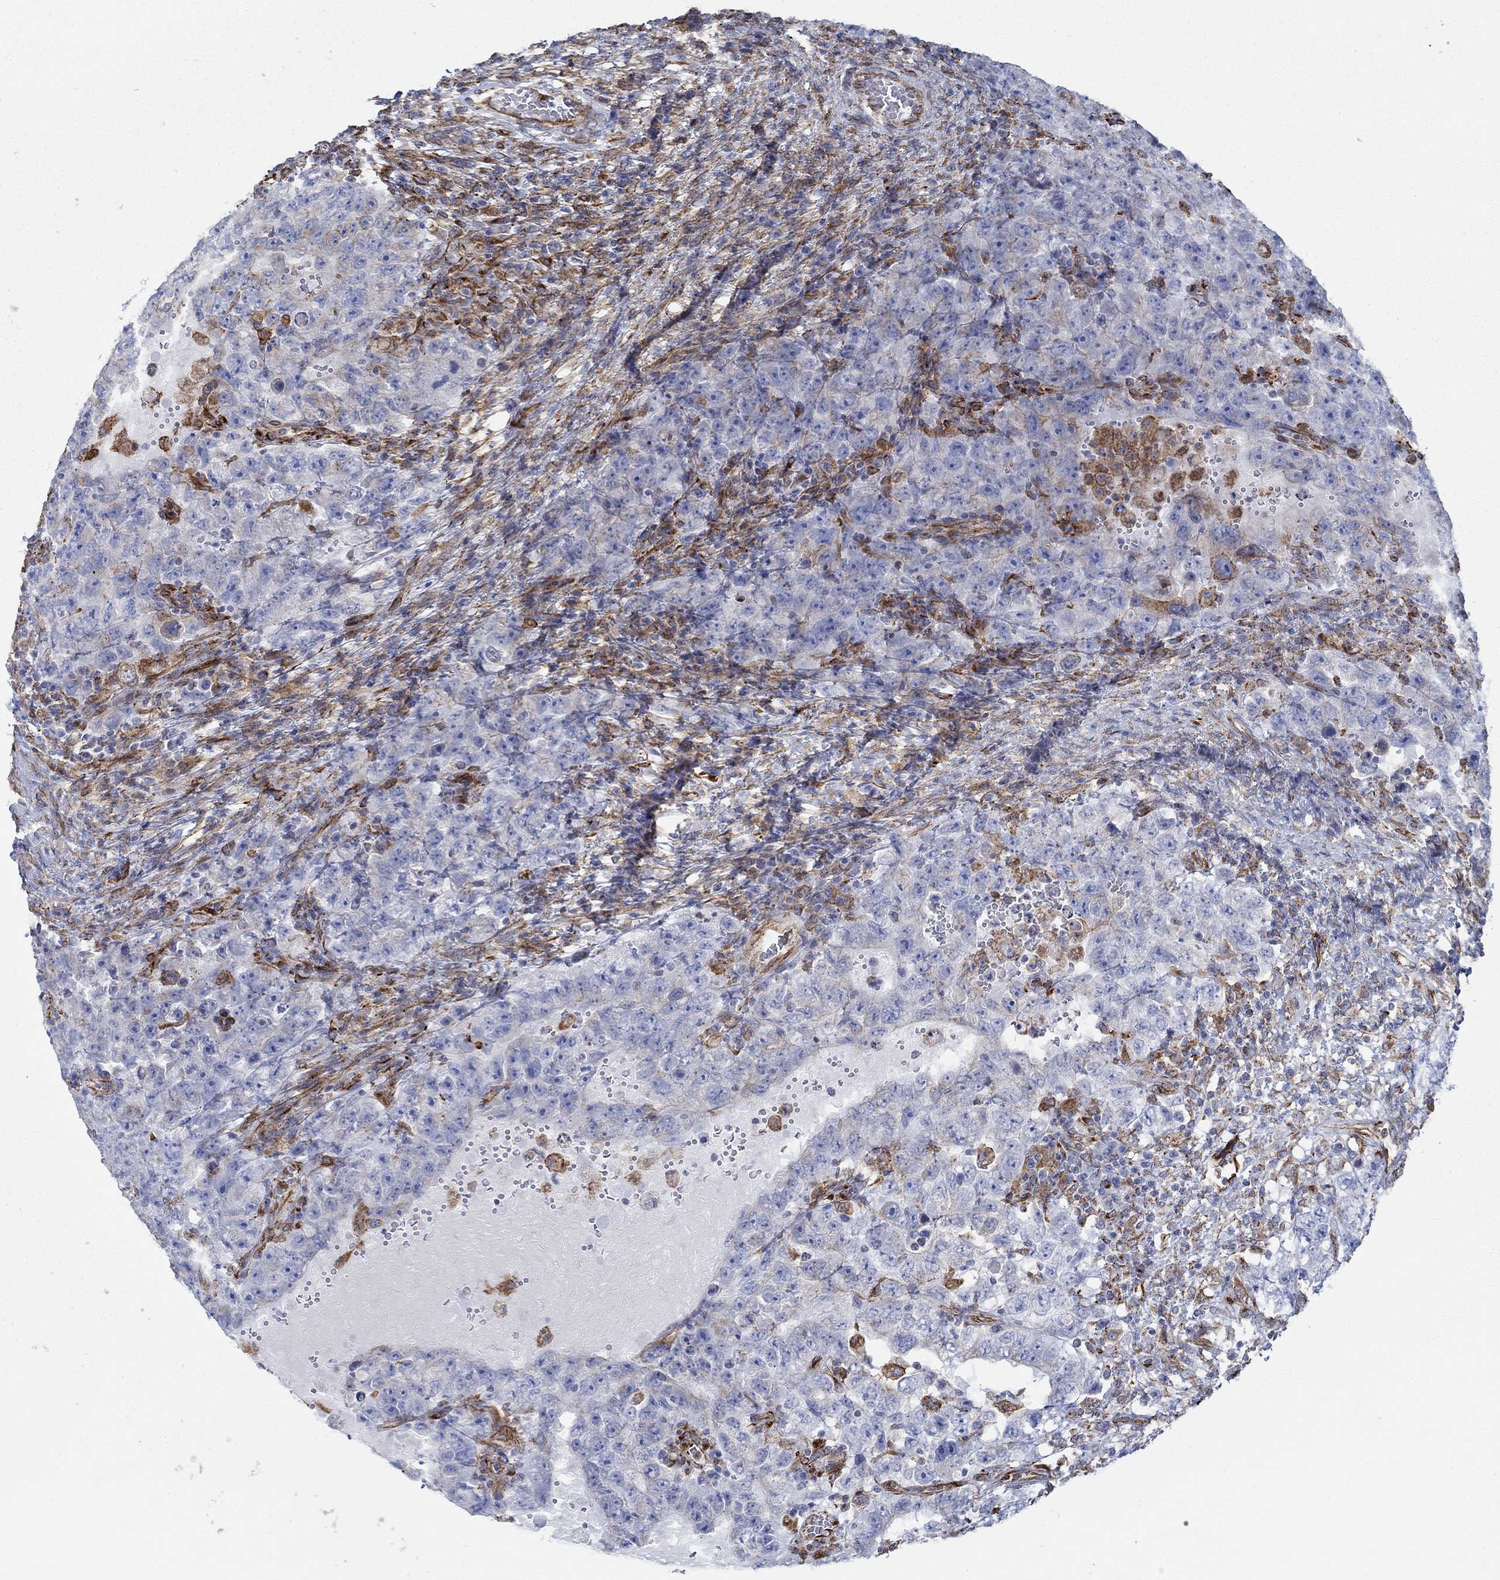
{"staining": {"intensity": "negative", "quantity": "none", "location": "none"}, "tissue": "testis cancer", "cell_type": "Tumor cells", "image_type": "cancer", "snomed": [{"axis": "morphology", "description": "Carcinoma, Embryonal, NOS"}, {"axis": "topography", "description": "Testis"}], "caption": "Testis embryonal carcinoma was stained to show a protein in brown. There is no significant positivity in tumor cells.", "gene": "STC2", "patient": {"sex": "male", "age": 26}}